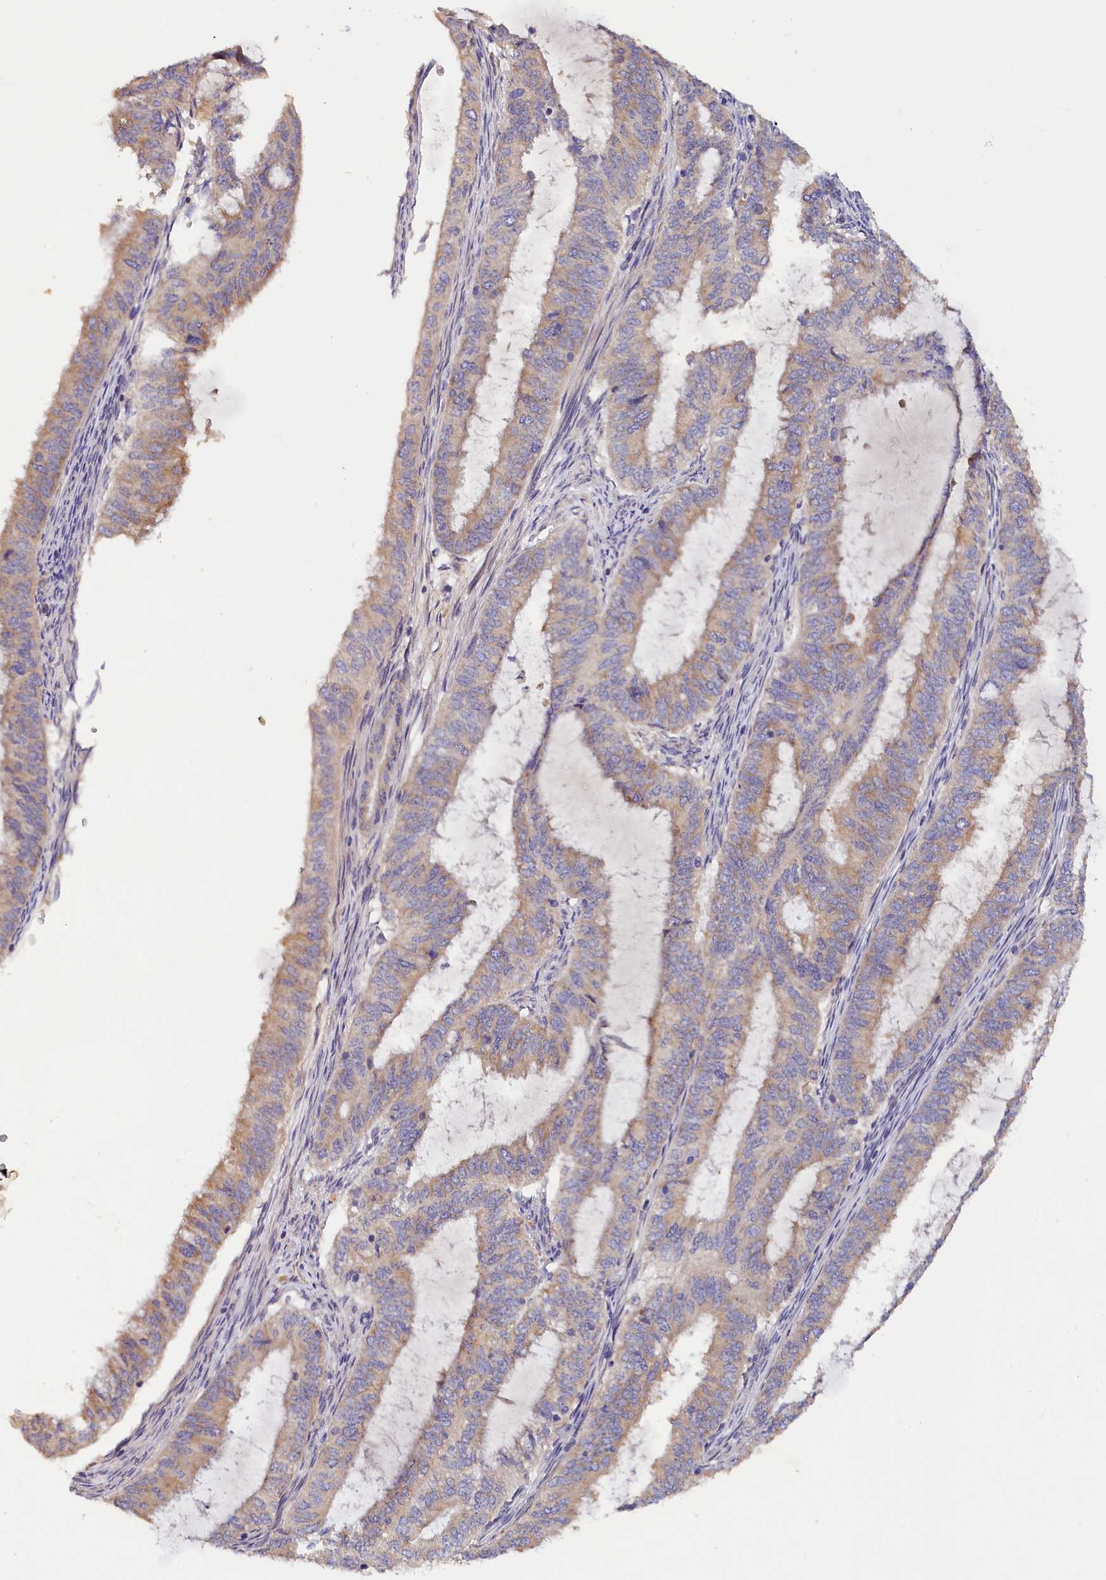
{"staining": {"intensity": "weak", "quantity": "25%-75%", "location": "cytoplasmic/membranous"}, "tissue": "endometrial cancer", "cell_type": "Tumor cells", "image_type": "cancer", "snomed": [{"axis": "morphology", "description": "Adenocarcinoma, NOS"}, {"axis": "topography", "description": "Endometrium"}], "caption": "Weak cytoplasmic/membranous positivity is seen in approximately 25%-75% of tumor cells in adenocarcinoma (endometrial).", "gene": "ST7L", "patient": {"sex": "female", "age": 51}}